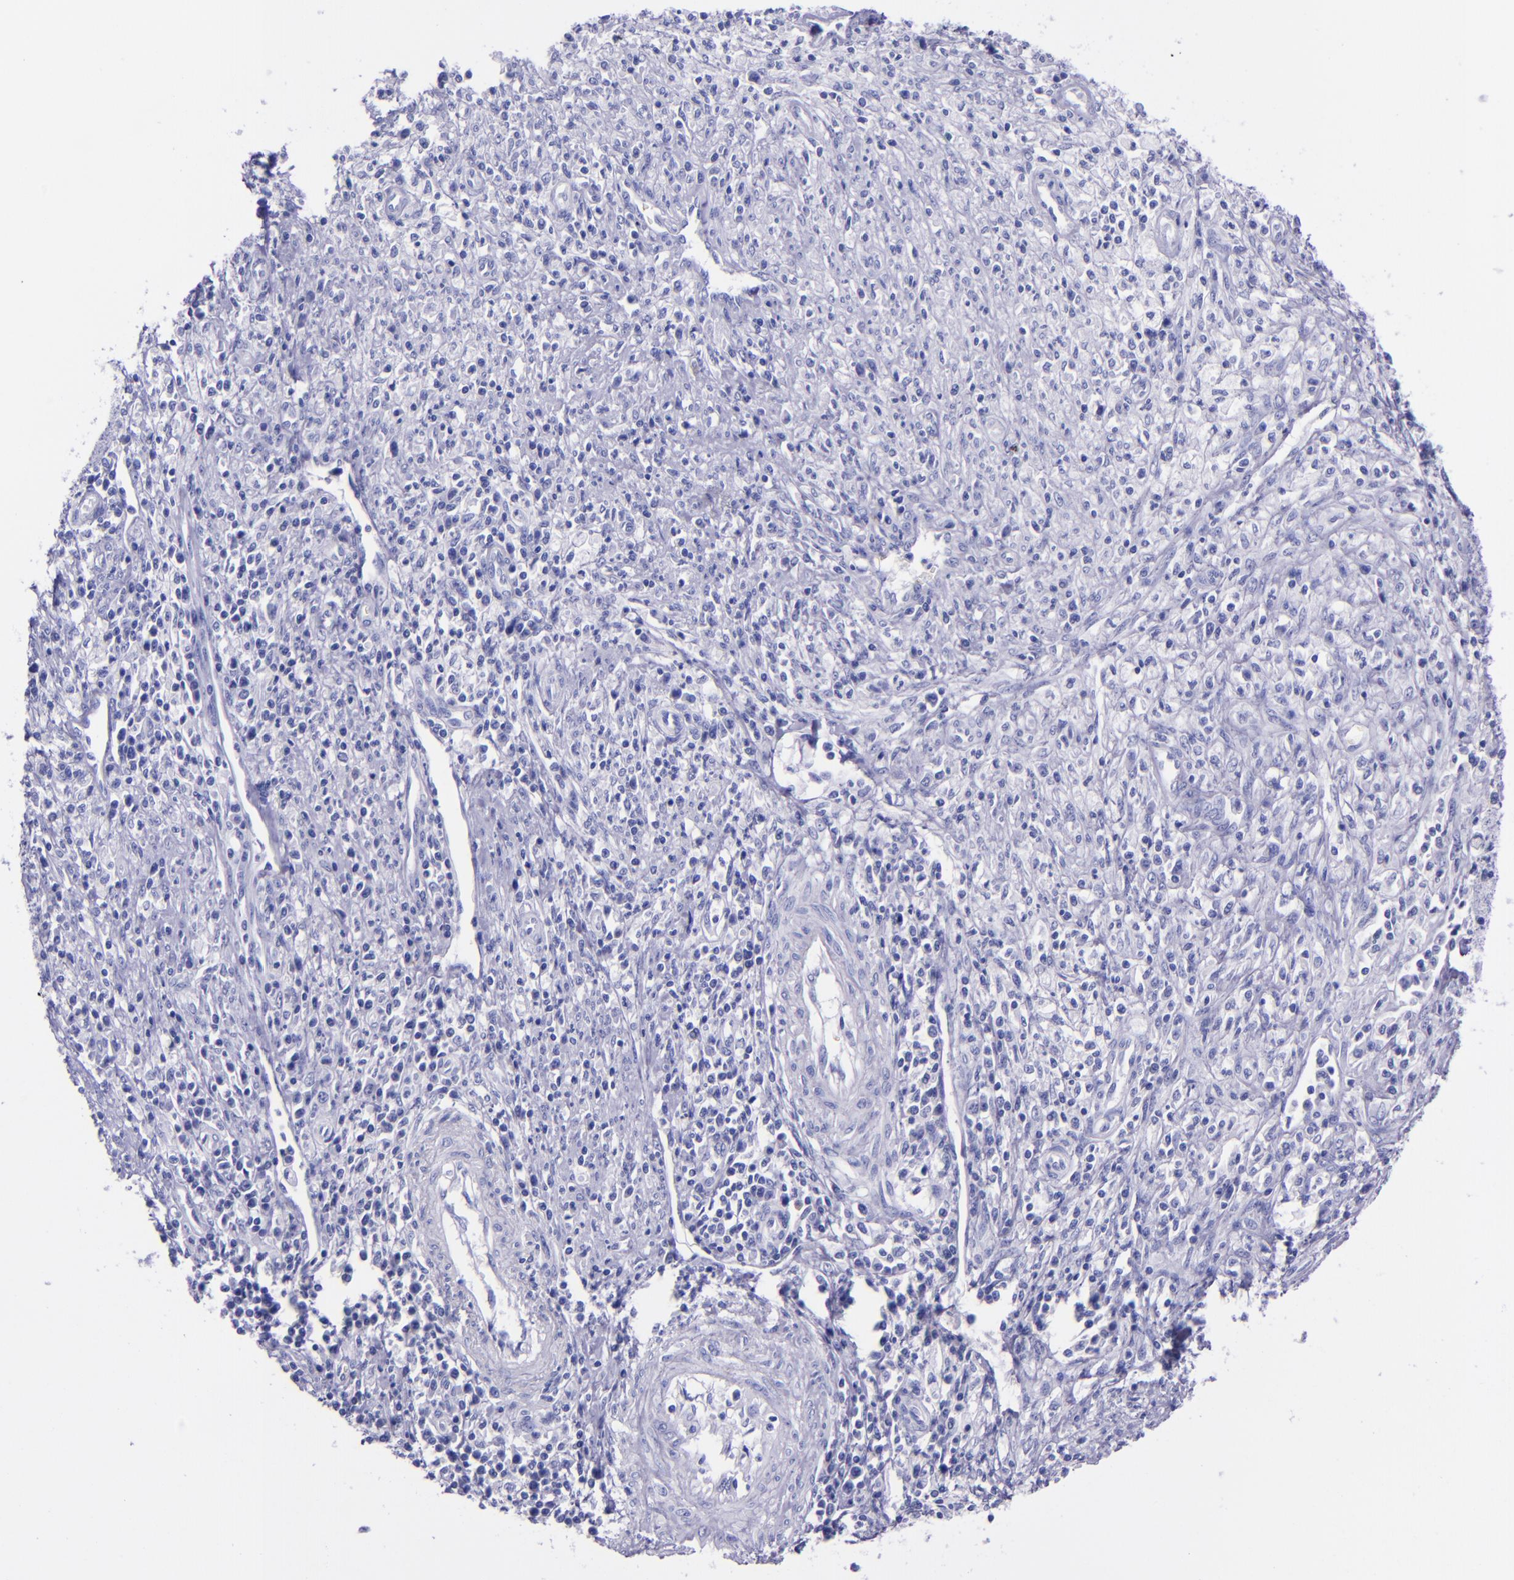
{"staining": {"intensity": "negative", "quantity": "none", "location": "none"}, "tissue": "cervical cancer", "cell_type": "Tumor cells", "image_type": "cancer", "snomed": [{"axis": "morphology", "description": "Adenocarcinoma, NOS"}, {"axis": "topography", "description": "Cervix"}], "caption": "Immunohistochemistry (IHC) photomicrograph of adenocarcinoma (cervical) stained for a protein (brown), which exhibits no positivity in tumor cells.", "gene": "MBP", "patient": {"sex": "female", "age": 36}}